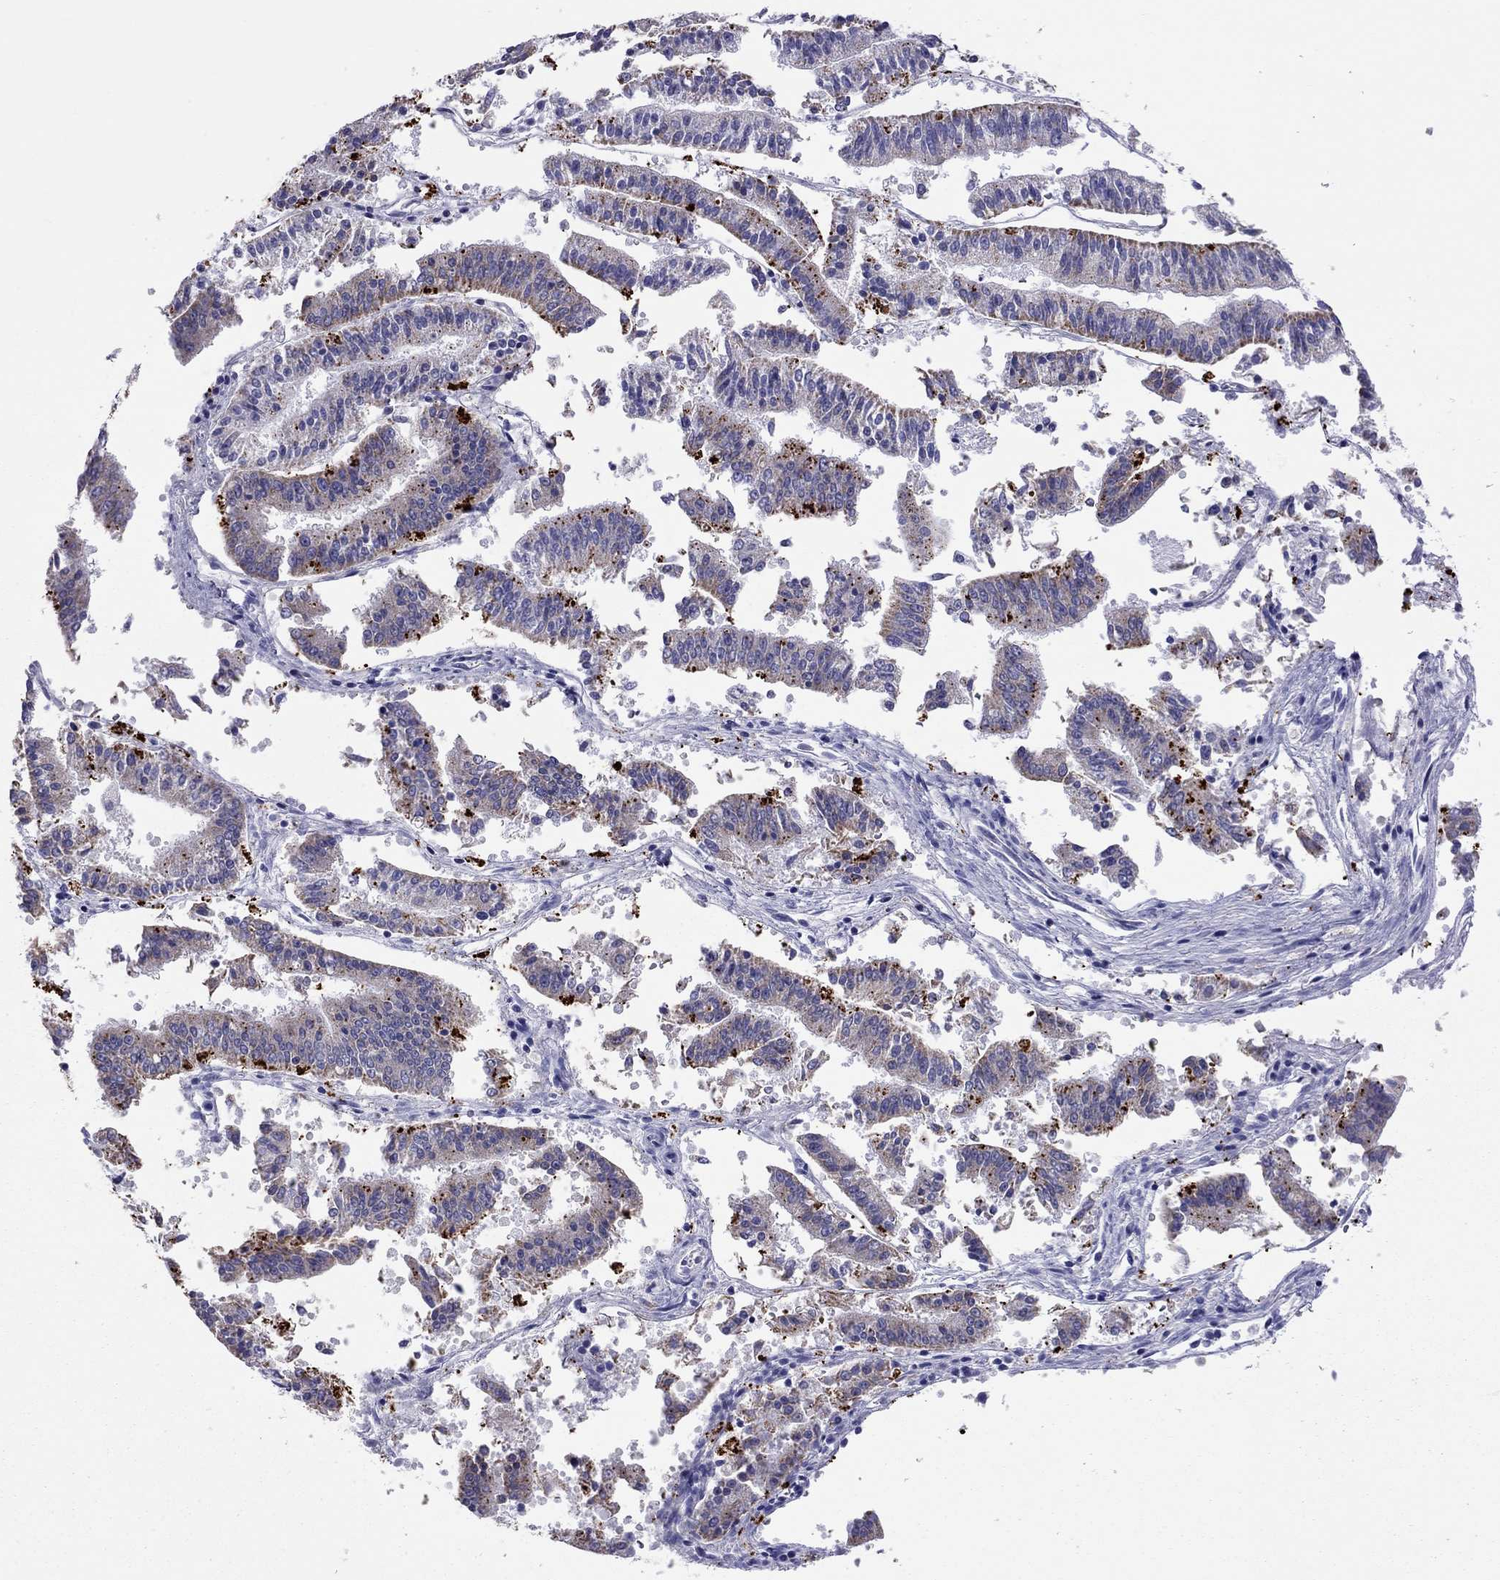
{"staining": {"intensity": "moderate", "quantity": "<25%", "location": "cytoplasmic/membranous"}, "tissue": "endometrial cancer", "cell_type": "Tumor cells", "image_type": "cancer", "snomed": [{"axis": "morphology", "description": "Adenocarcinoma, NOS"}, {"axis": "topography", "description": "Endometrium"}], "caption": "Endometrial cancer (adenocarcinoma) stained for a protein (brown) reveals moderate cytoplasmic/membranous positive positivity in about <25% of tumor cells.", "gene": "COL9A1", "patient": {"sex": "female", "age": 66}}